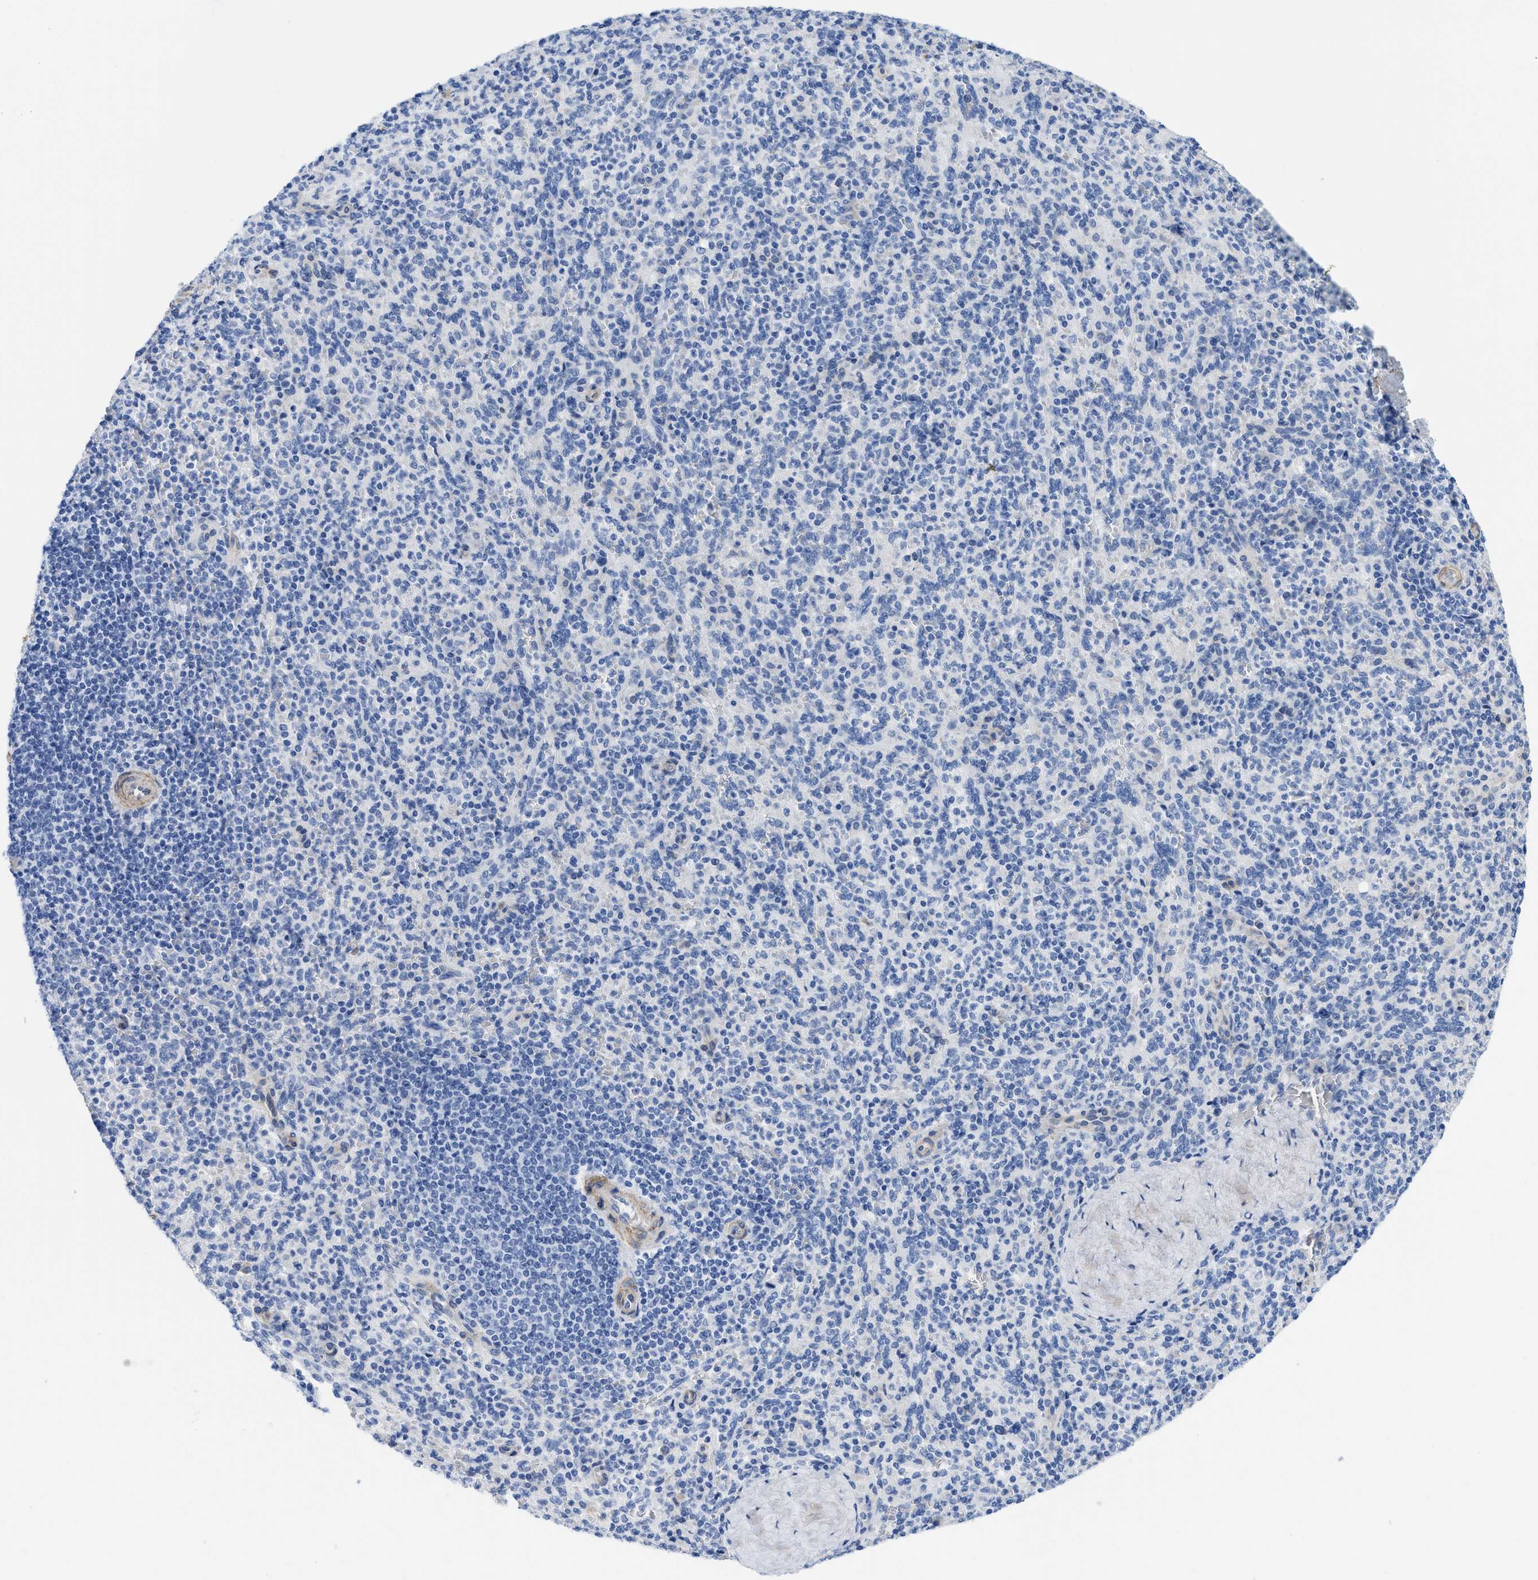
{"staining": {"intensity": "negative", "quantity": "none", "location": "none"}, "tissue": "spleen", "cell_type": "Cells in red pulp", "image_type": "normal", "snomed": [{"axis": "morphology", "description": "Normal tissue, NOS"}, {"axis": "topography", "description": "Spleen"}], "caption": "Human spleen stained for a protein using immunohistochemistry (IHC) reveals no positivity in cells in red pulp.", "gene": "TUB", "patient": {"sex": "male", "age": 36}}